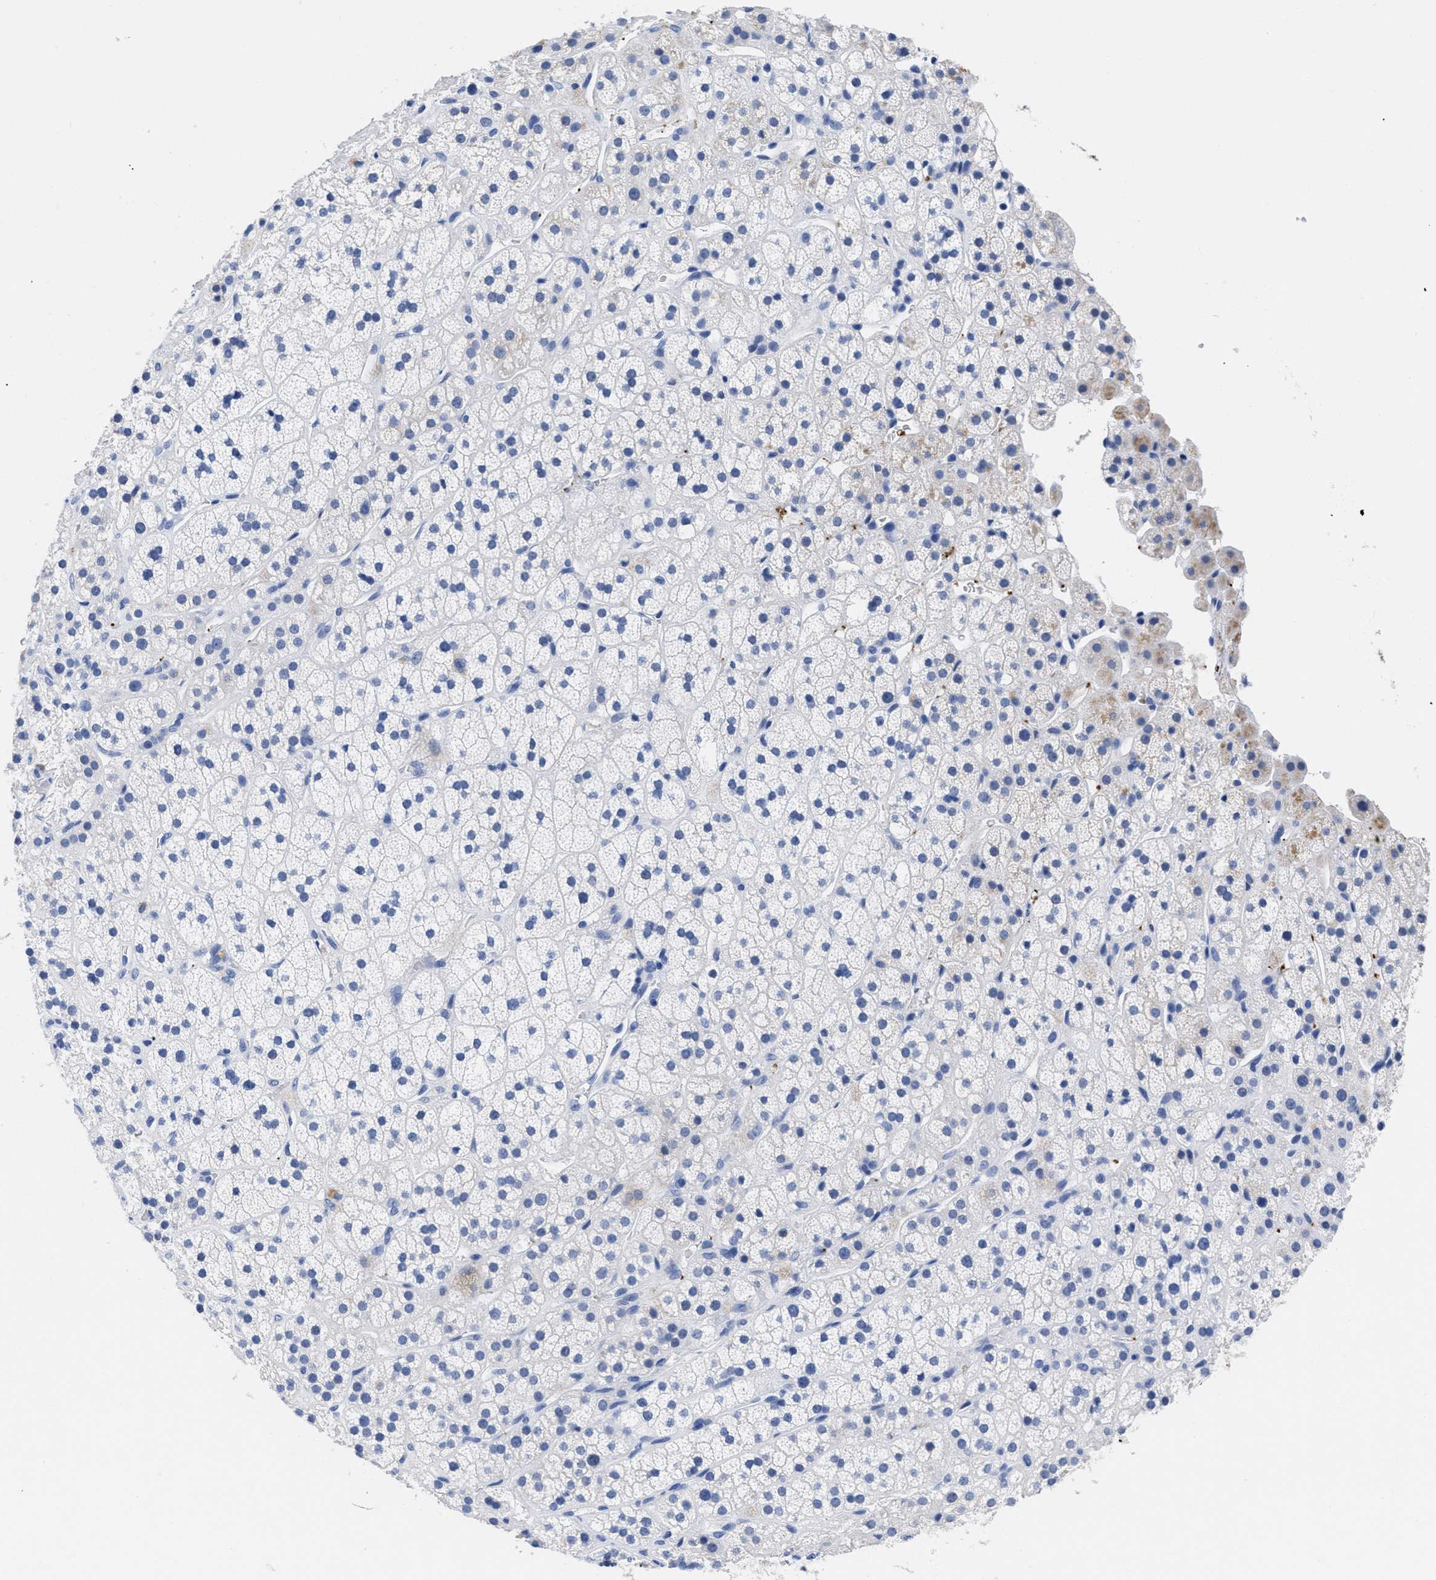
{"staining": {"intensity": "negative", "quantity": "none", "location": "none"}, "tissue": "adrenal gland", "cell_type": "Glandular cells", "image_type": "normal", "snomed": [{"axis": "morphology", "description": "Normal tissue, NOS"}, {"axis": "topography", "description": "Adrenal gland"}], "caption": "This image is of normal adrenal gland stained with immunohistochemistry to label a protein in brown with the nuclei are counter-stained blue. There is no staining in glandular cells.", "gene": "TREML1", "patient": {"sex": "male", "age": 56}}